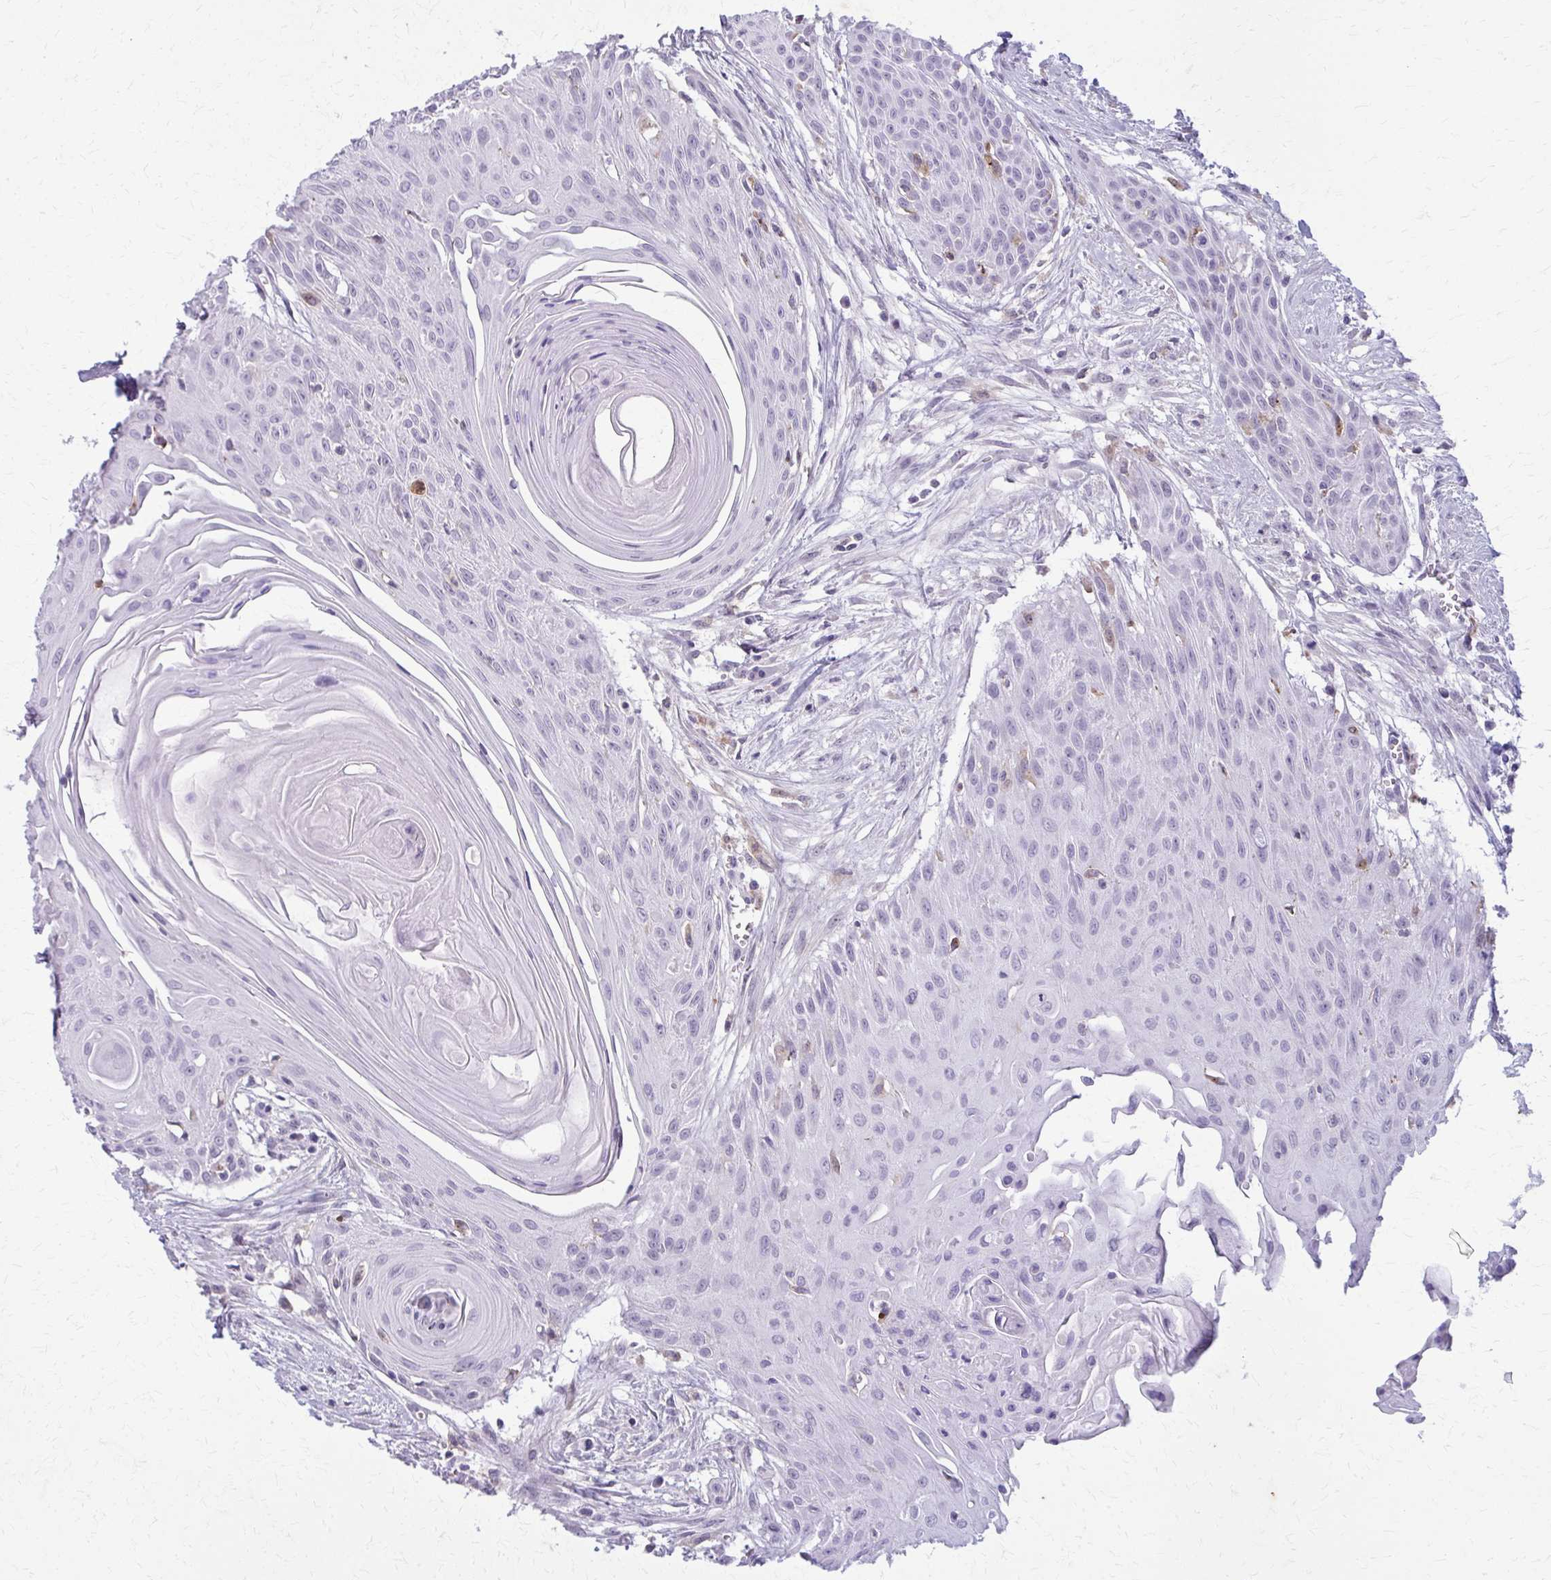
{"staining": {"intensity": "negative", "quantity": "none", "location": "none"}, "tissue": "head and neck cancer", "cell_type": "Tumor cells", "image_type": "cancer", "snomed": [{"axis": "morphology", "description": "Squamous cell carcinoma, NOS"}, {"axis": "topography", "description": "Lymph node"}, {"axis": "topography", "description": "Salivary gland"}, {"axis": "topography", "description": "Head-Neck"}], "caption": "Image shows no significant protein positivity in tumor cells of head and neck cancer.", "gene": "CARD9", "patient": {"sex": "female", "age": 74}}